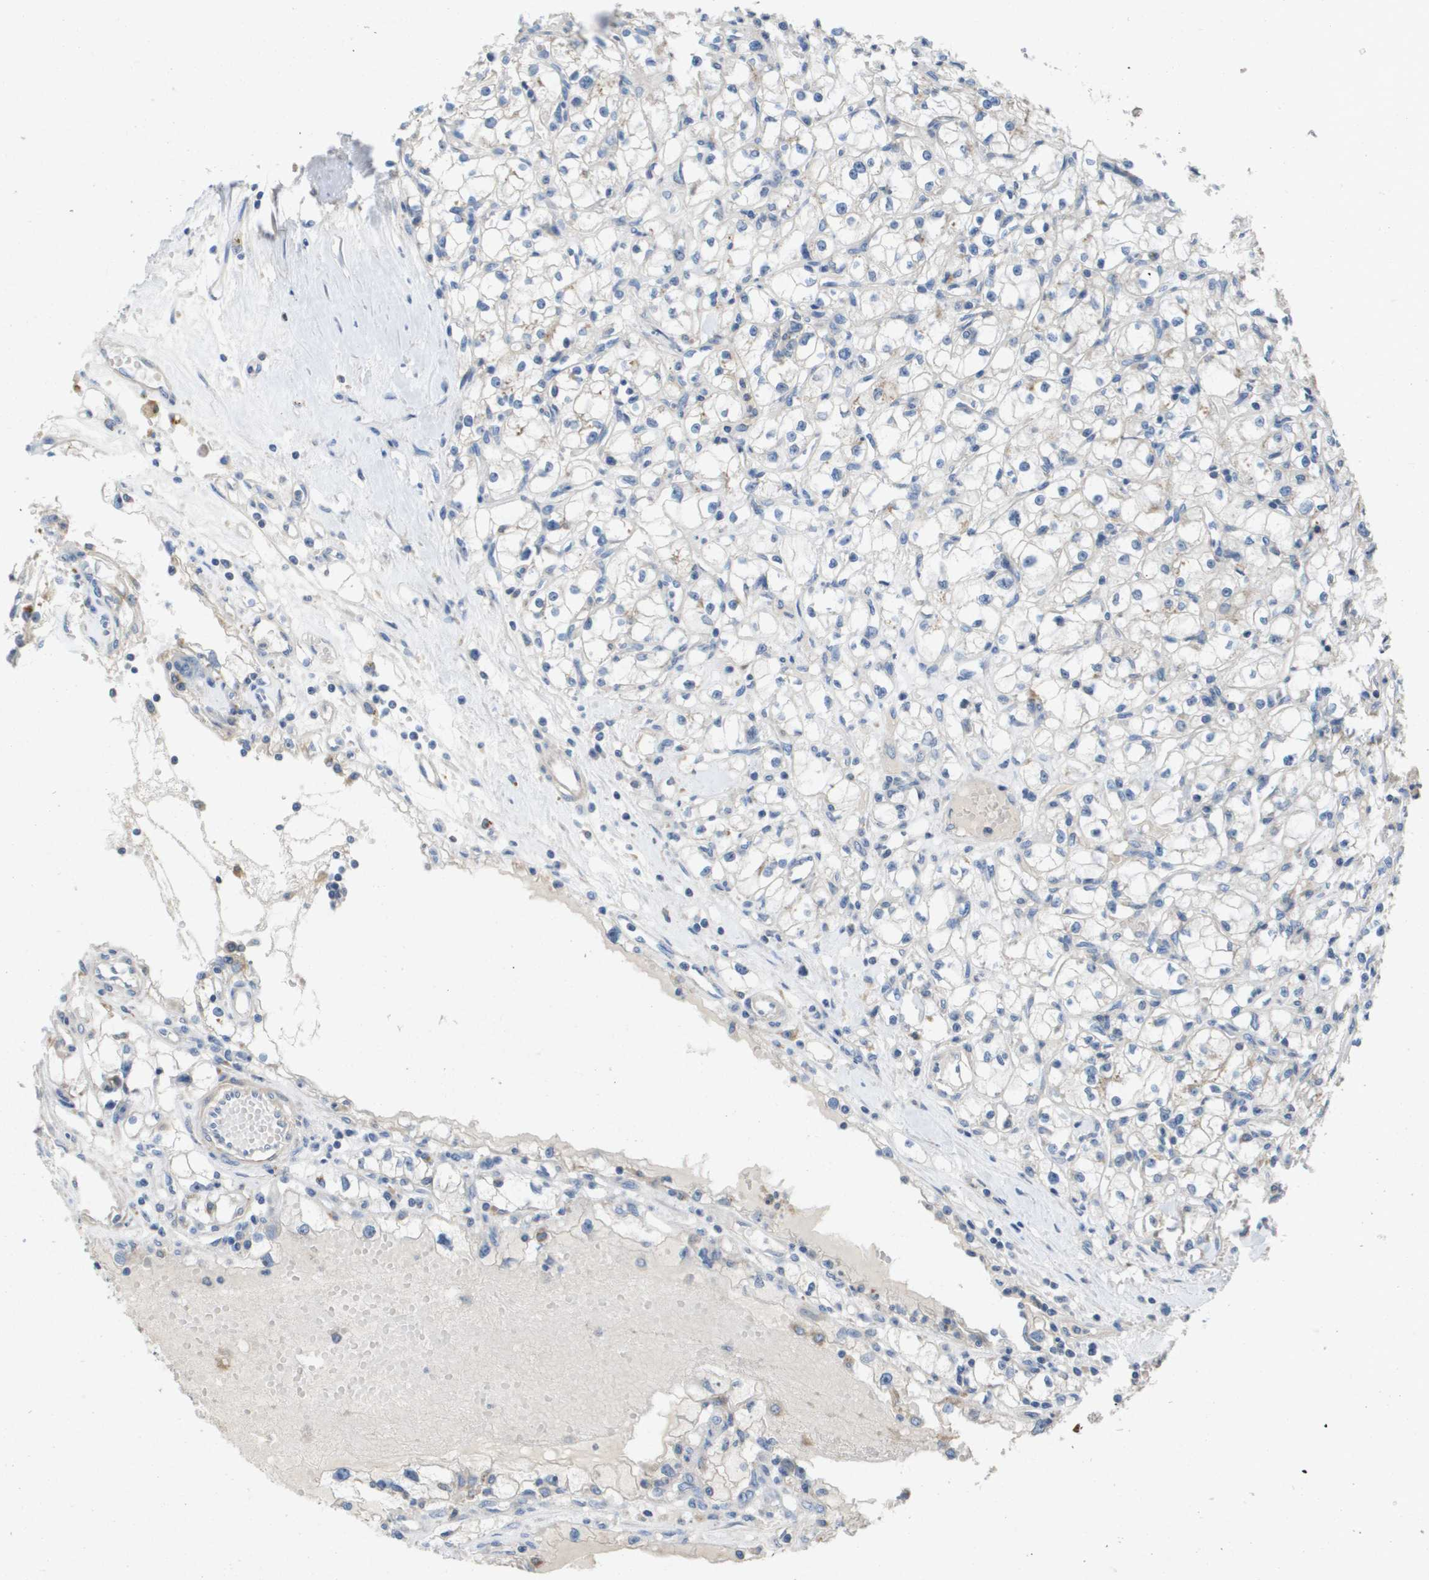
{"staining": {"intensity": "negative", "quantity": "none", "location": "none"}, "tissue": "renal cancer", "cell_type": "Tumor cells", "image_type": "cancer", "snomed": [{"axis": "morphology", "description": "Adenocarcinoma, NOS"}, {"axis": "topography", "description": "Kidney"}], "caption": "This is an IHC micrograph of renal cancer (adenocarcinoma). There is no expression in tumor cells.", "gene": "B3GNT5", "patient": {"sex": "male", "age": 56}}